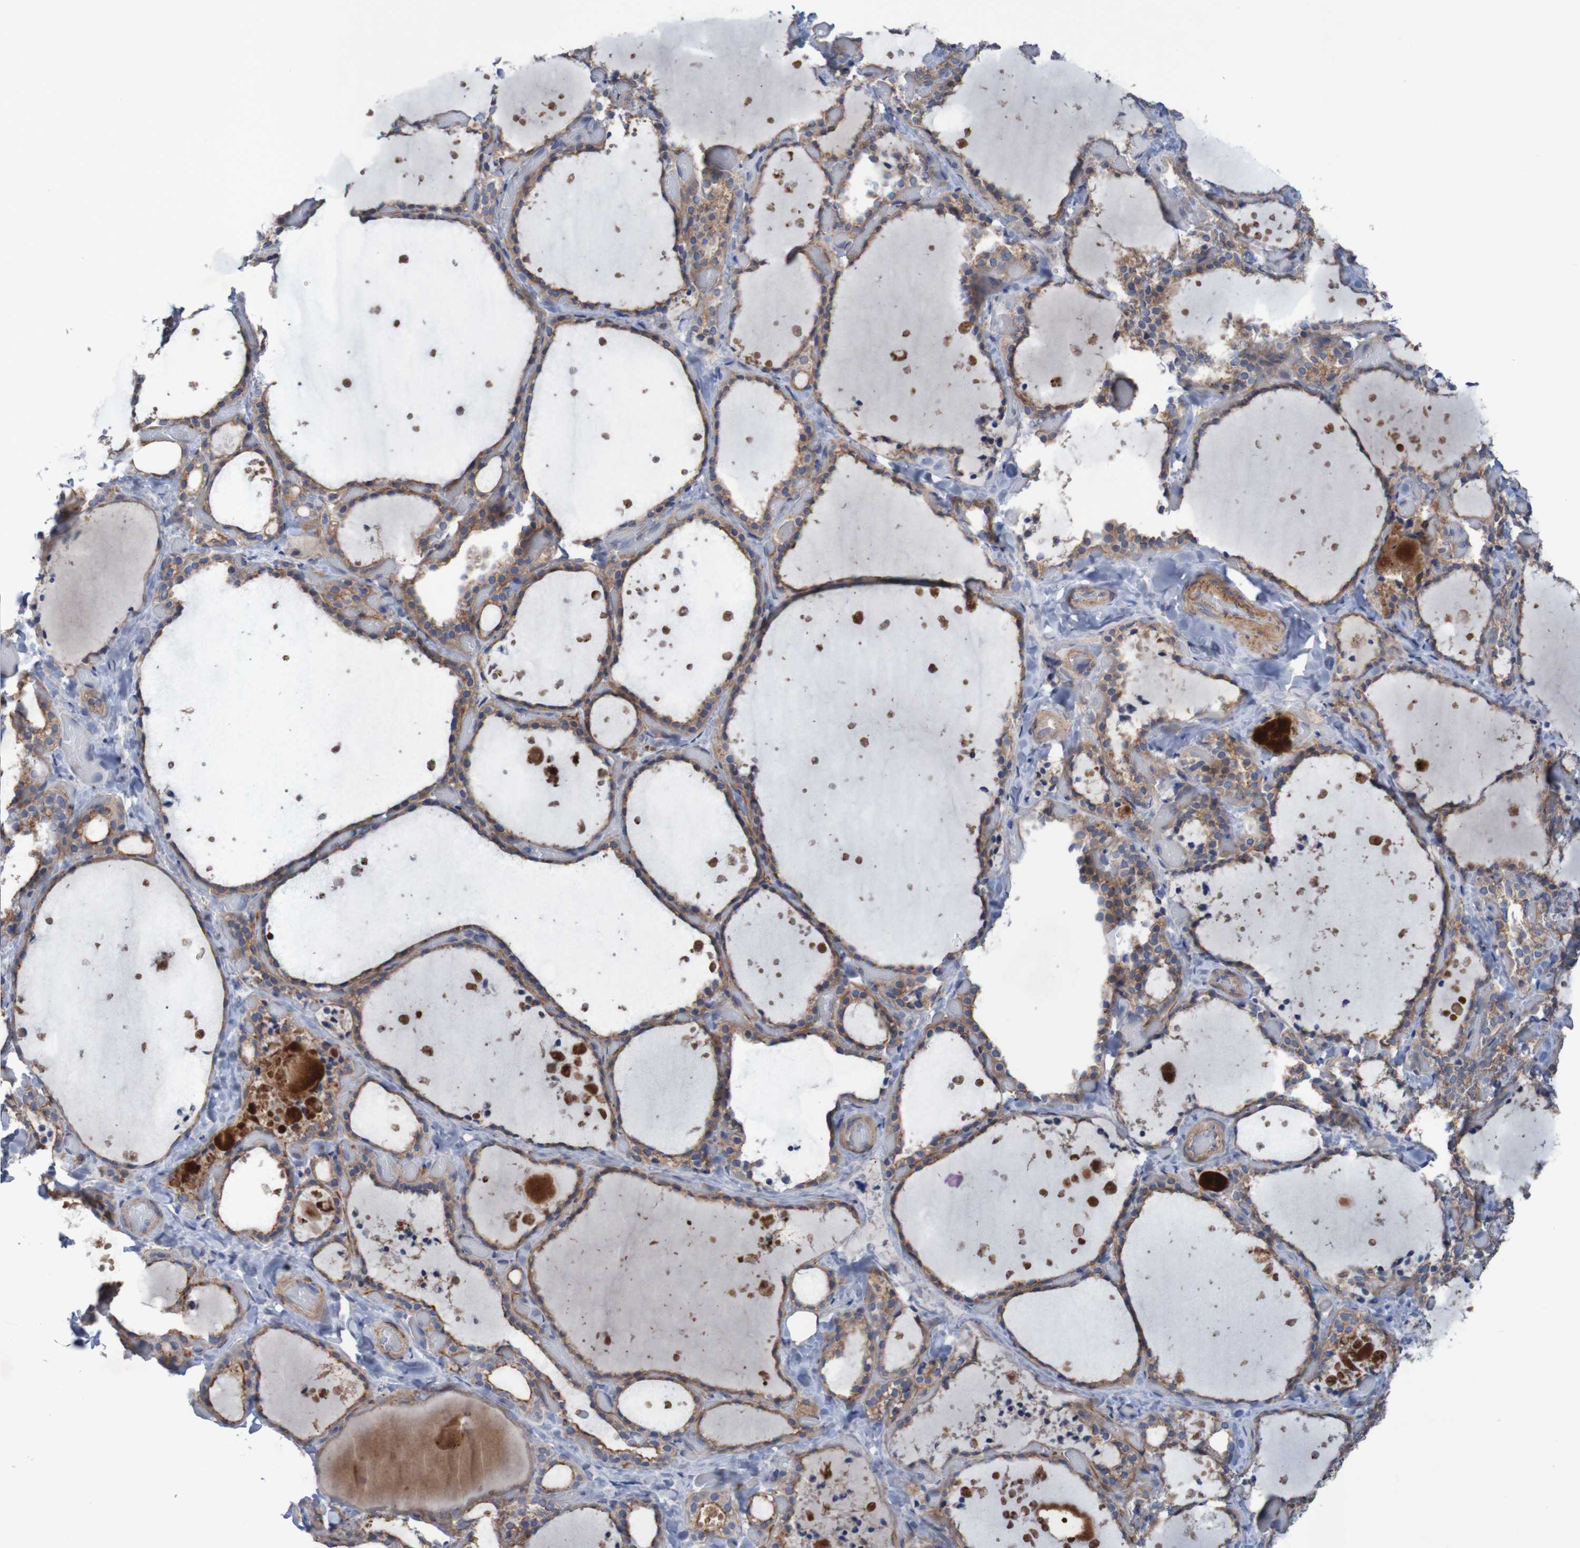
{"staining": {"intensity": "moderate", "quantity": "25%-75%", "location": "cytoplasmic/membranous"}, "tissue": "thyroid gland", "cell_type": "Glandular cells", "image_type": "normal", "snomed": [{"axis": "morphology", "description": "Normal tissue, NOS"}, {"axis": "topography", "description": "Thyroid gland"}], "caption": "Thyroid gland stained with a brown dye reveals moderate cytoplasmic/membranous positive staining in approximately 25%-75% of glandular cells.", "gene": "ANGPT4", "patient": {"sex": "female", "age": 44}}